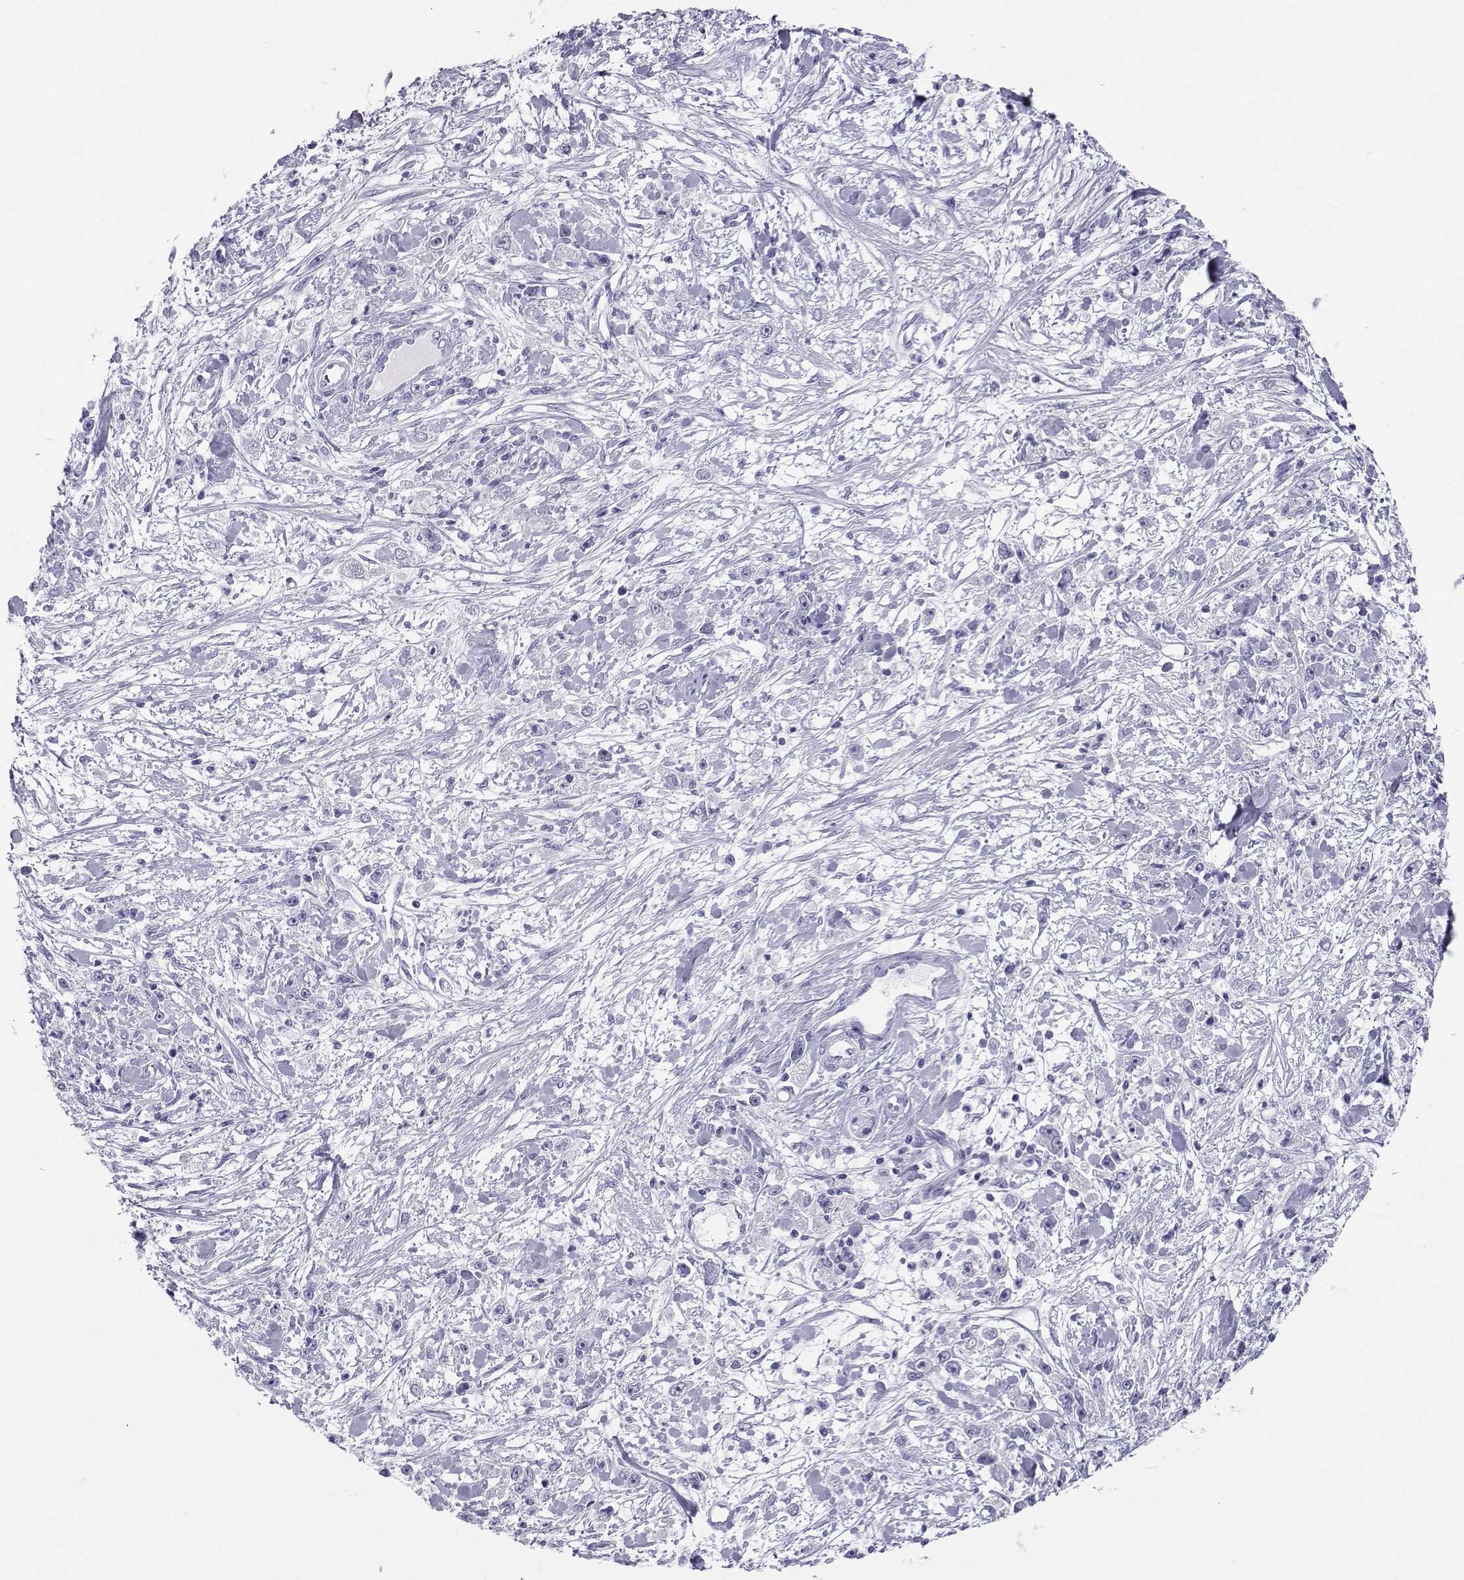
{"staining": {"intensity": "negative", "quantity": "none", "location": "none"}, "tissue": "stomach cancer", "cell_type": "Tumor cells", "image_type": "cancer", "snomed": [{"axis": "morphology", "description": "Adenocarcinoma, NOS"}, {"axis": "topography", "description": "Stomach"}], "caption": "Human adenocarcinoma (stomach) stained for a protein using IHC exhibits no positivity in tumor cells.", "gene": "LORICRIN", "patient": {"sex": "female", "age": 59}}